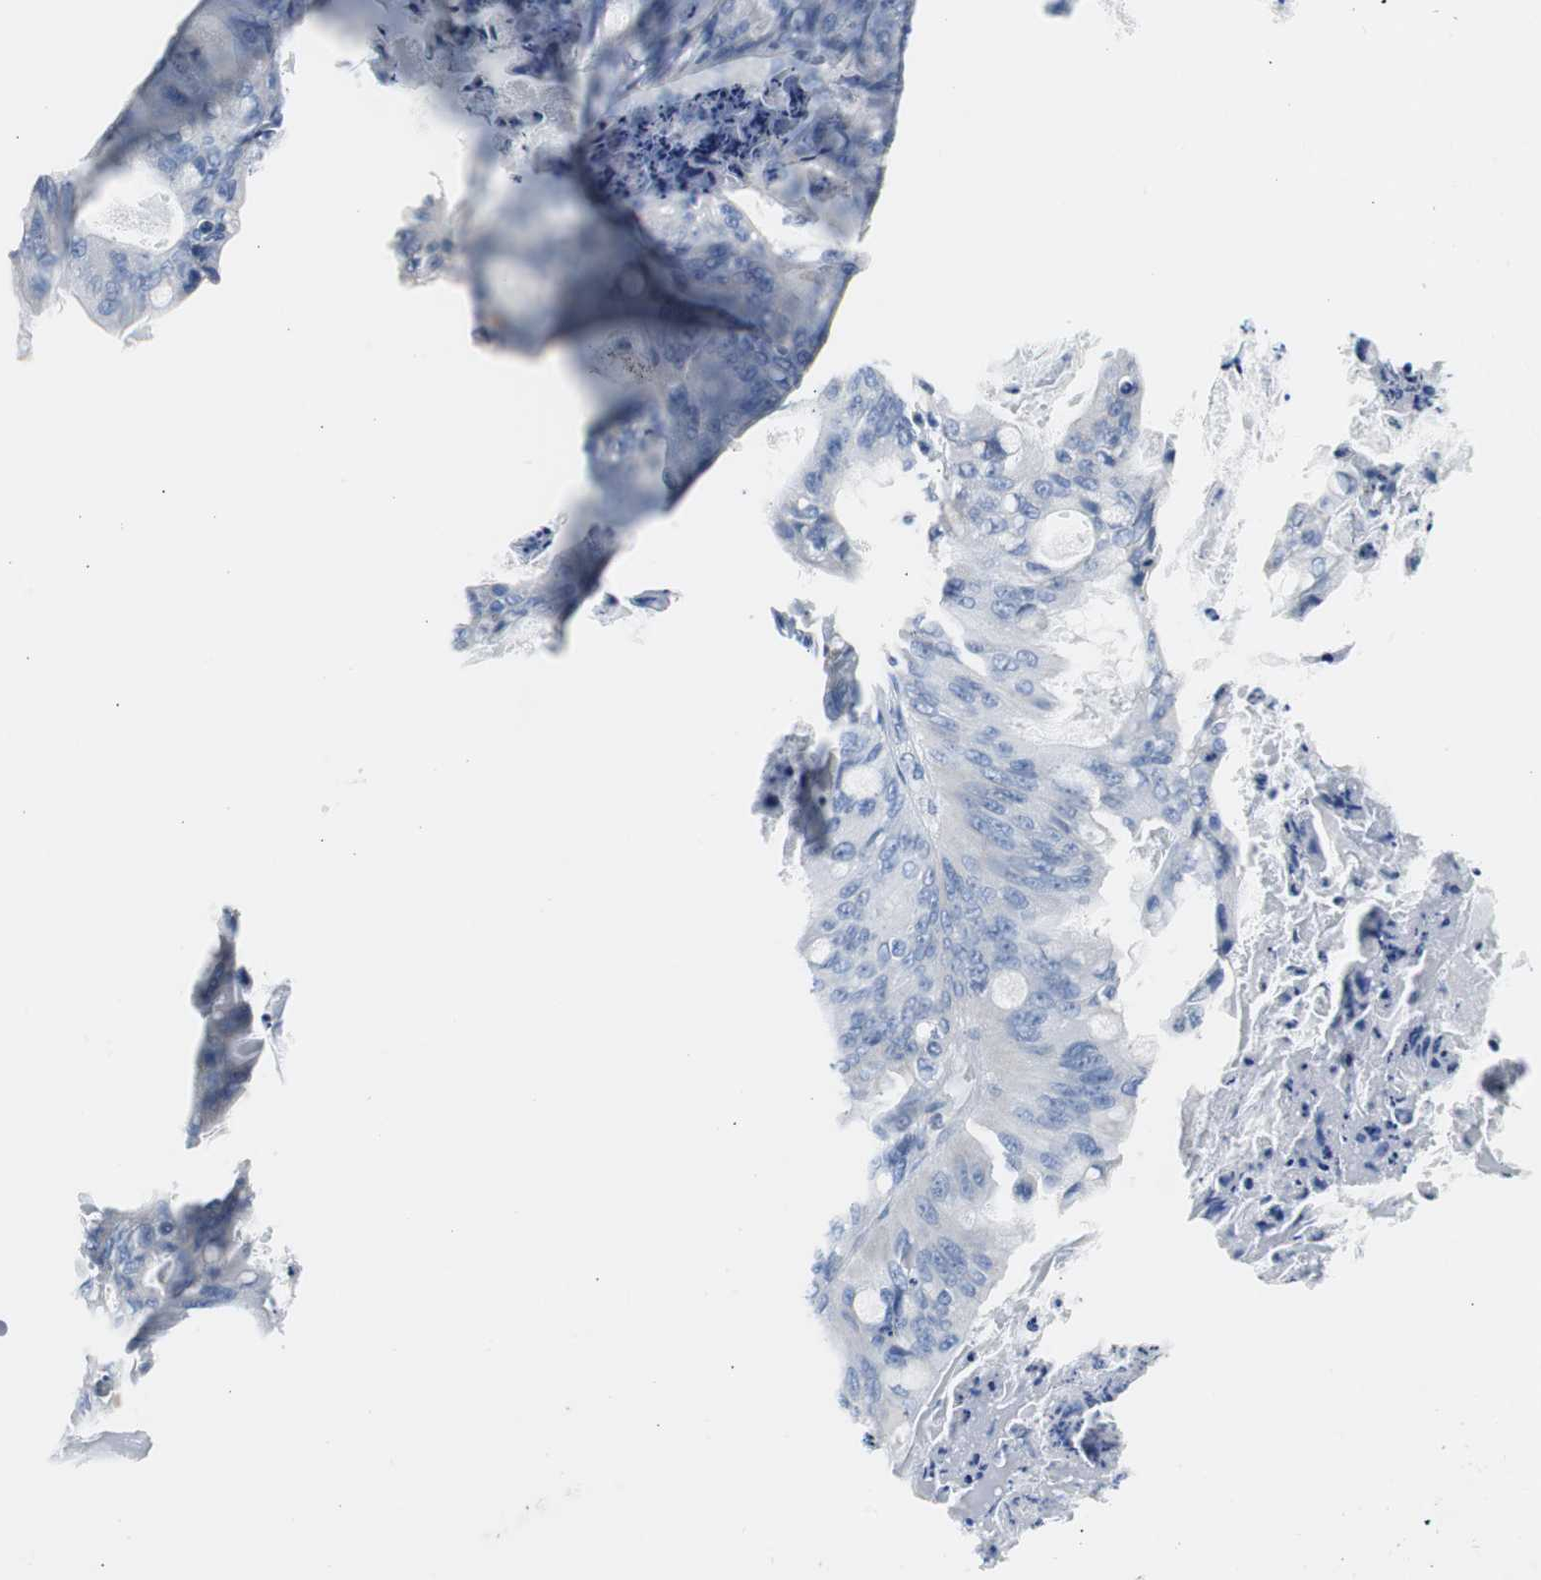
{"staining": {"intensity": "negative", "quantity": "none", "location": "none"}, "tissue": "ovarian cancer", "cell_type": "Tumor cells", "image_type": "cancer", "snomed": [{"axis": "morphology", "description": "Cystadenocarcinoma, mucinous, NOS"}, {"axis": "topography", "description": "Ovary"}], "caption": "This is a histopathology image of immunohistochemistry staining of ovarian mucinous cystadenocarcinoma, which shows no staining in tumor cells.", "gene": "FCGR2B", "patient": {"sex": "female", "age": 36}}